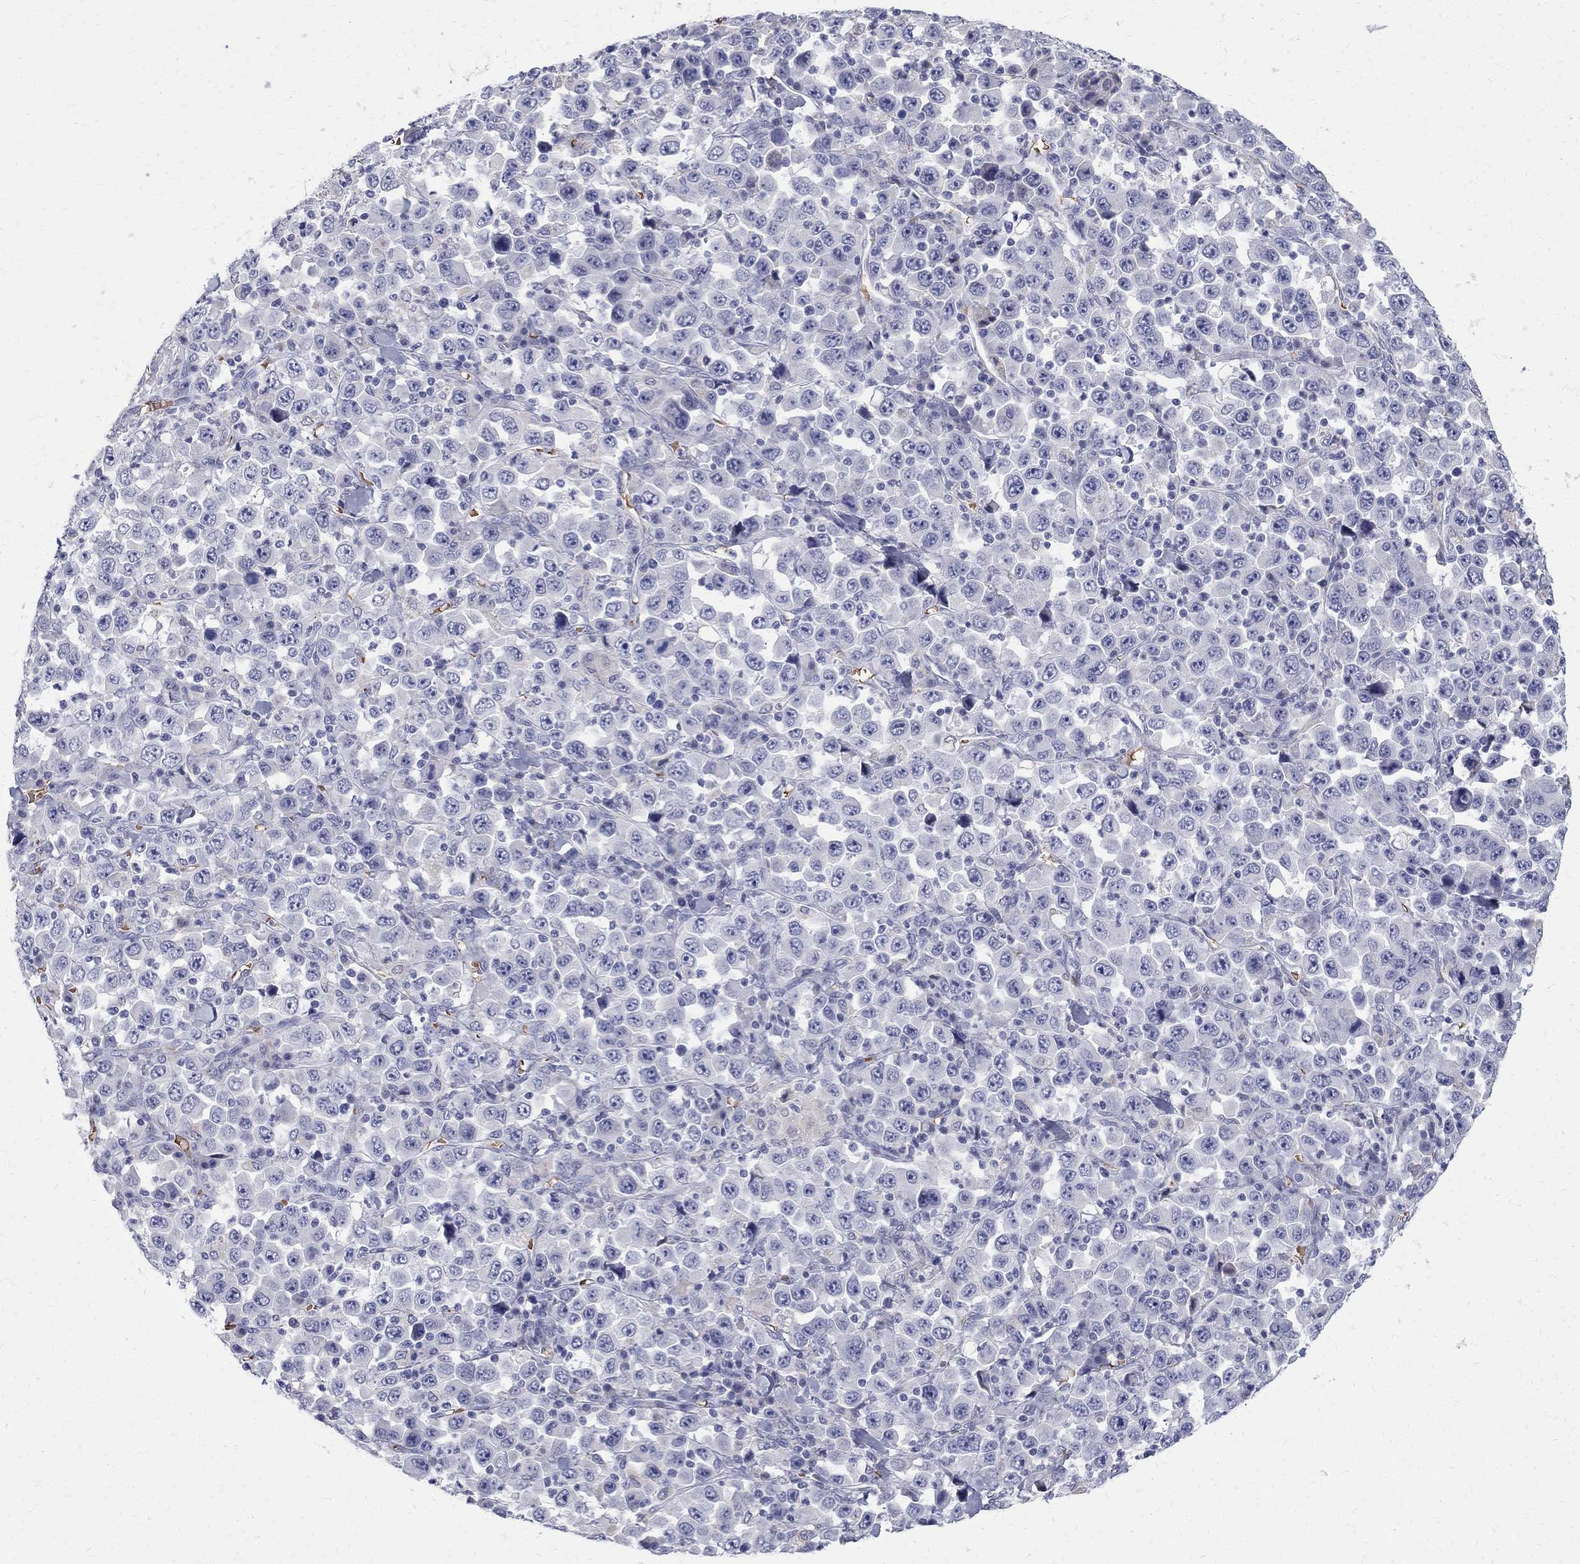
{"staining": {"intensity": "negative", "quantity": "none", "location": "none"}, "tissue": "stomach cancer", "cell_type": "Tumor cells", "image_type": "cancer", "snomed": [{"axis": "morphology", "description": "Normal tissue, NOS"}, {"axis": "morphology", "description": "Adenocarcinoma, NOS"}, {"axis": "topography", "description": "Stomach, upper"}, {"axis": "topography", "description": "Stomach"}], "caption": "High power microscopy micrograph of an immunohistochemistry (IHC) histopathology image of adenocarcinoma (stomach), revealing no significant staining in tumor cells.", "gene": "AGER", "patient": {"sex": "male", "age": 59}}